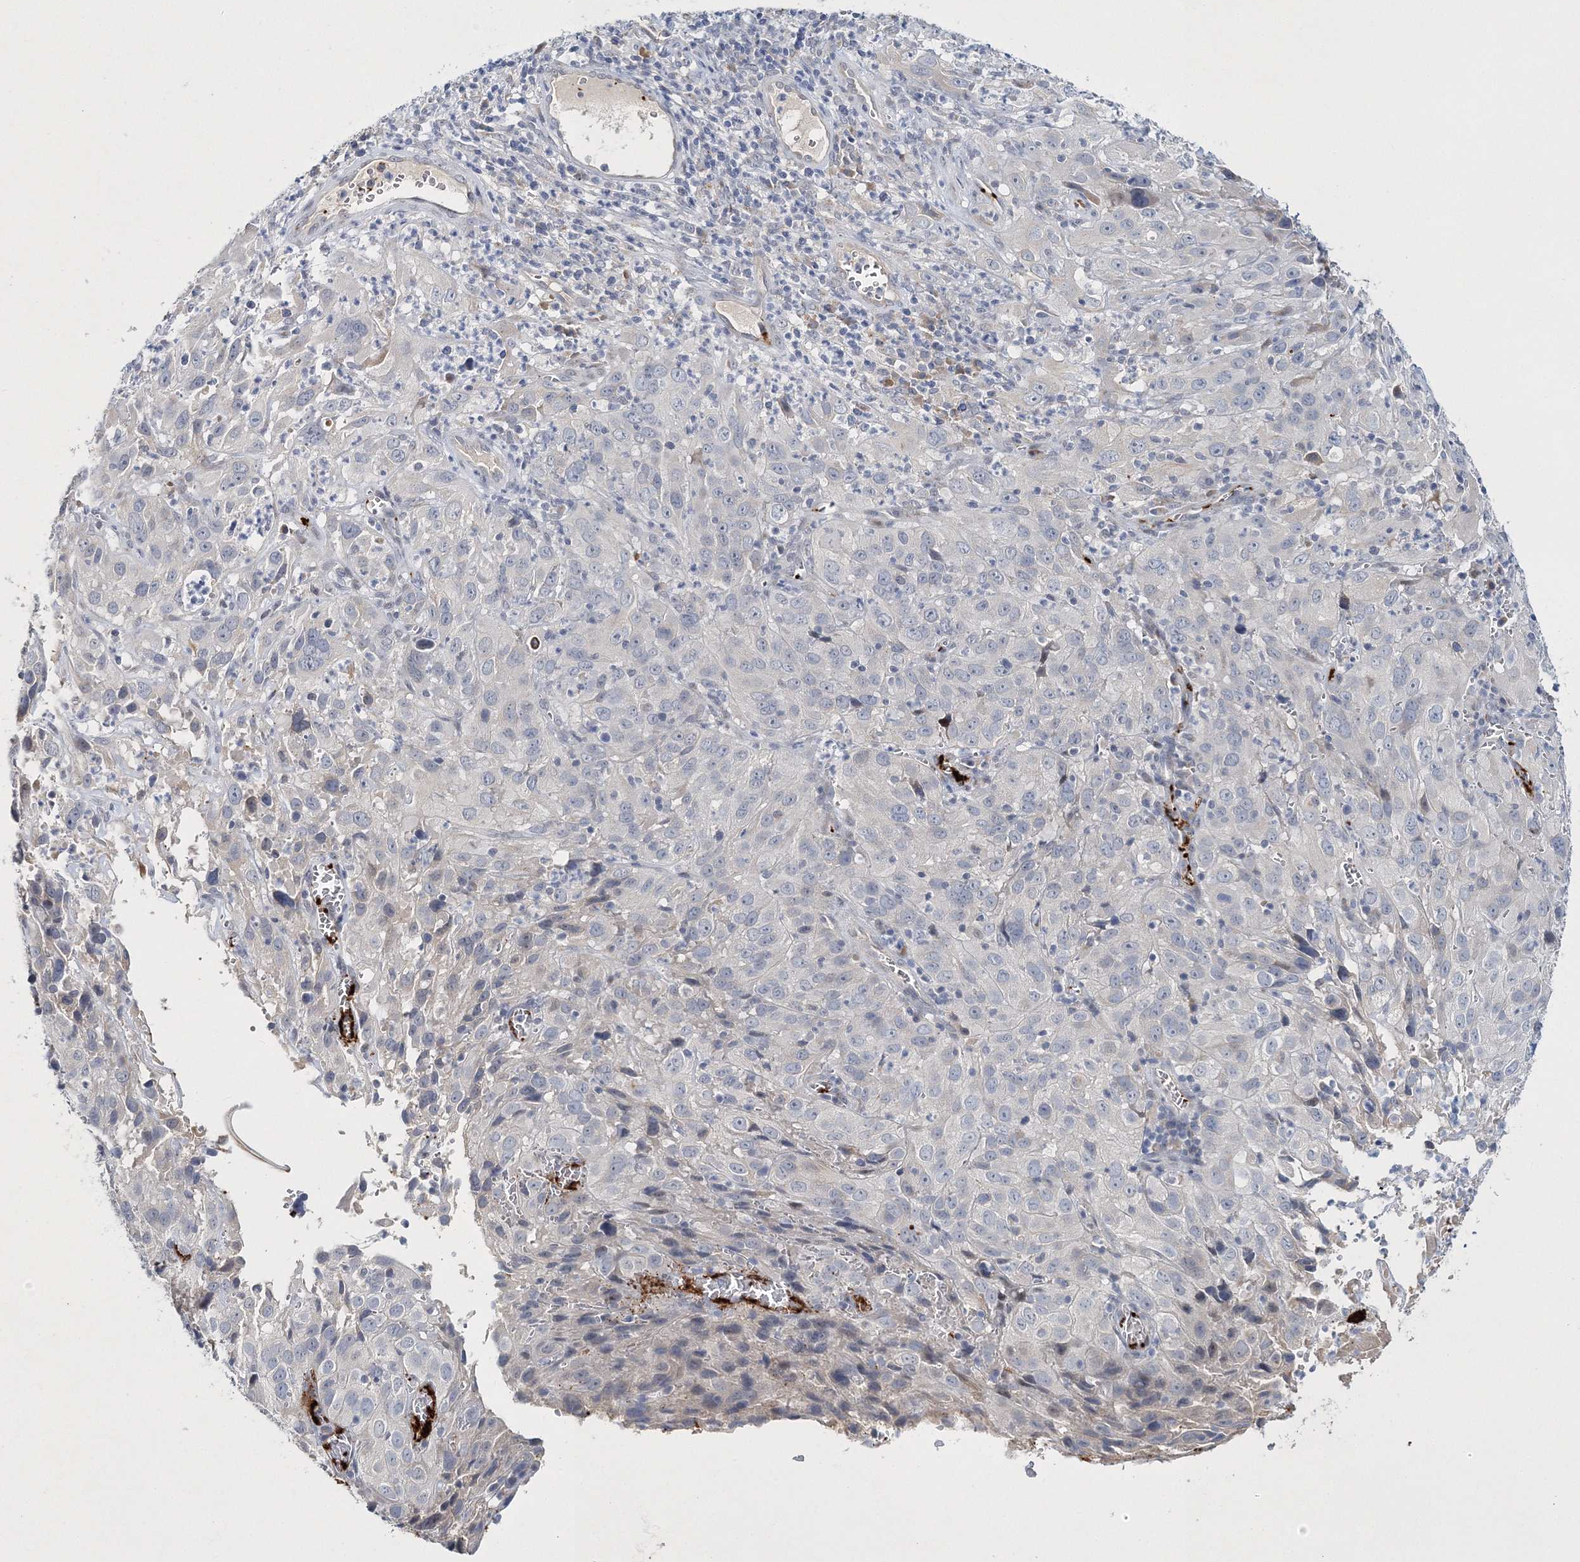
{"staining": {"intensity": "negative", "quantity": "none", "location": "none"}, "tissue": "cervical cancer", "cell_type": "Tumor cells", "image_type": "cancer", "snomed": [{"axis": "morphology", "description": "Squamous cell carcinoma, NOS"}, {"axis": "topography", "description": "Cervix"}], "caption": "This is an immunohistochemistry (IHC) image of human cervical cancer (squamous cell carcinoma). There is no expression in tumor cells.", "gene": "MYOZ2", "patient": {"sex": "female", "age": 32}}